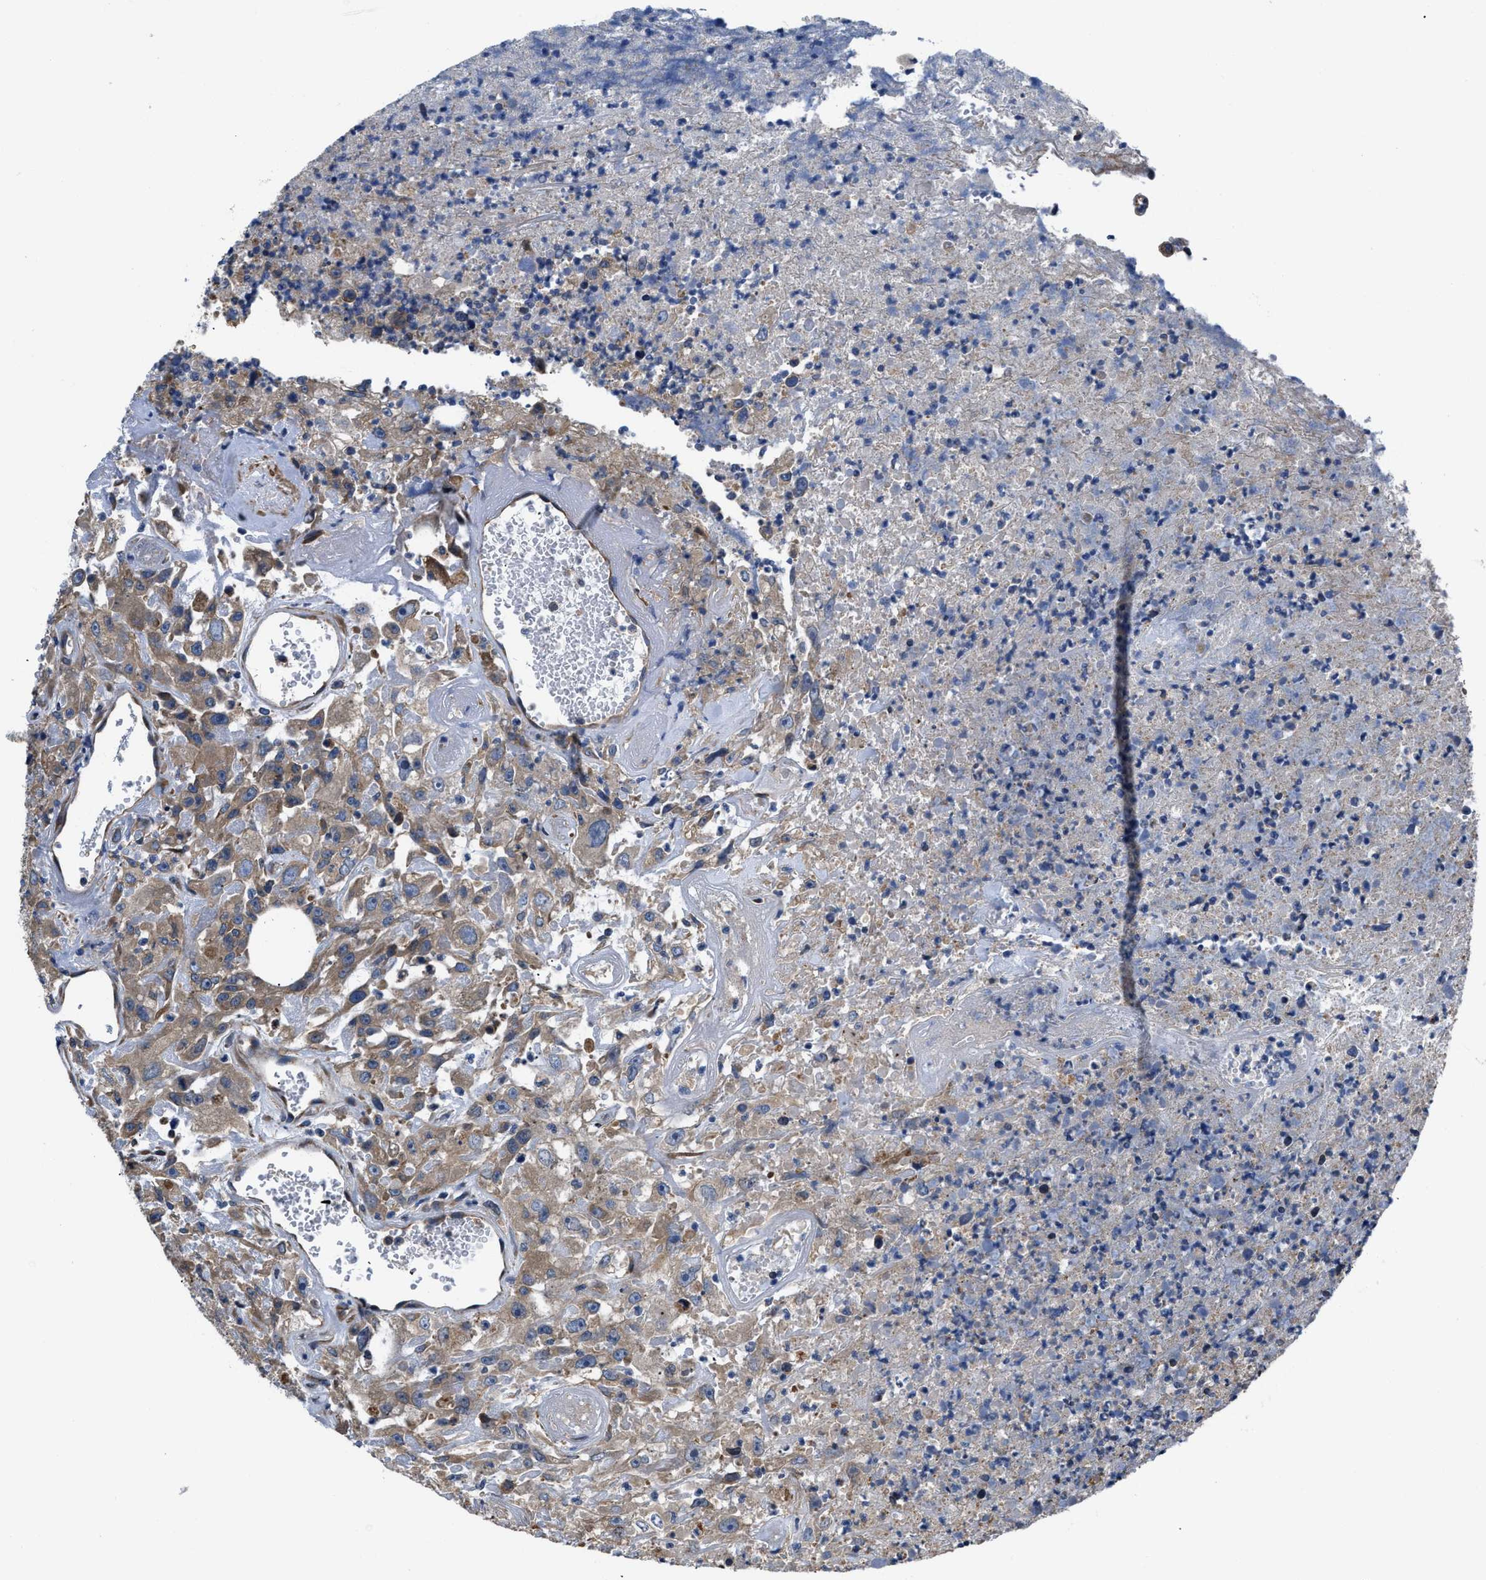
{"staining": {"intensity": "weak", "quantity": ">75%", "location": "cytoplasmic/membranous"}, "tissue": "urothelial cancer", "cell_type": "Tumor cells", "image_type": "cancer", "snomed": [{"axis": "morphology", "description": "Urothelial carcinoma, High grade"}, {"axis": "topography", "description": "Urinary bladder"}], "caption": "High-grade urothelial carcinoma tissue reveals weak cytoplasmic/membranous staining in approximately >75% of tumor cells, visualized by immunohistochemistry. (IHC, brightfield microscopy, high magnification).", "gene": "CEP128", "patient": {"sex": "male", "age": 46}}